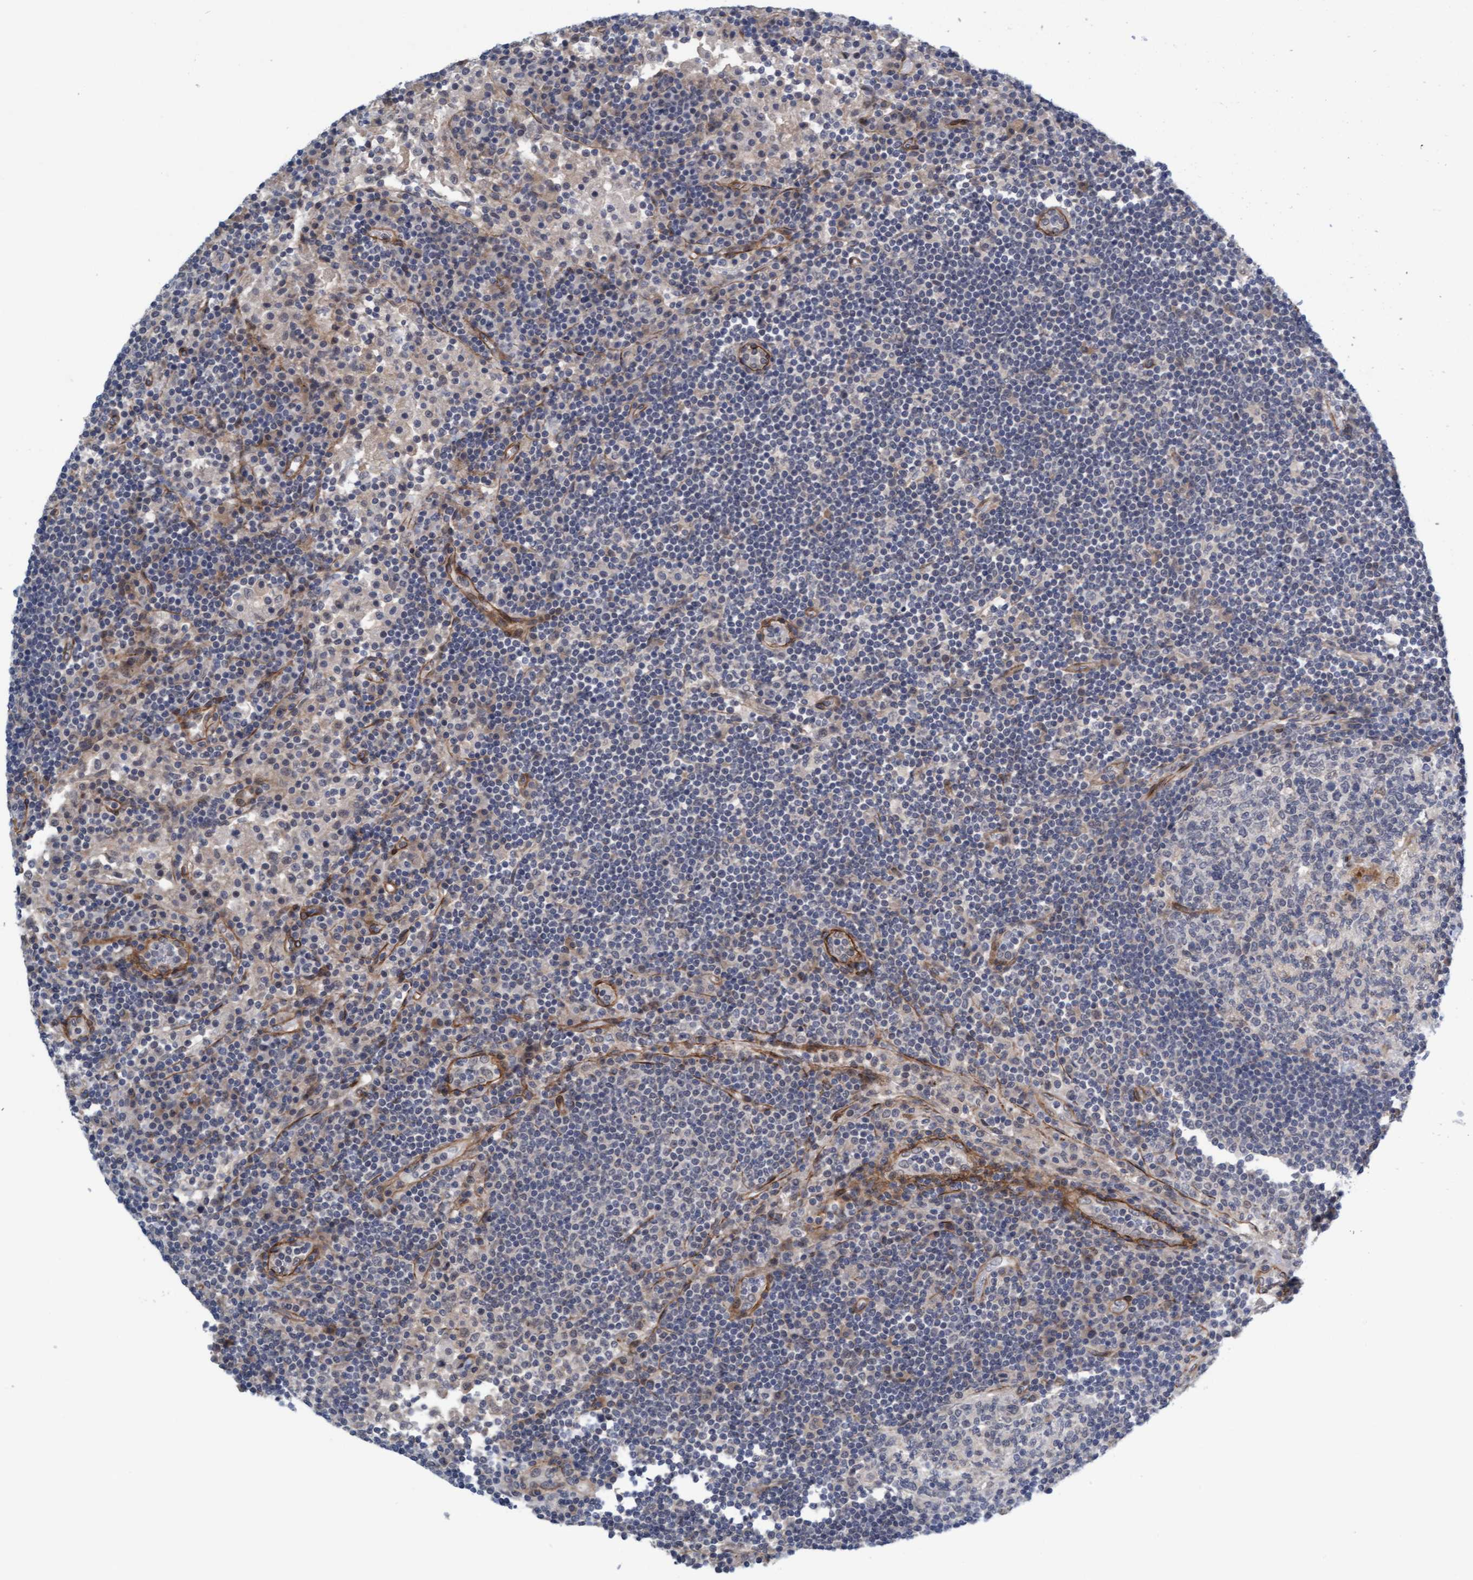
{"staining": {"intensity": "negative", "quantity": "none", "location": "none"}, "tissue": "lymph node", "cell_type": "Germinal center cells", "image_type": "normal", "snomed": [{"axis": "morphology", "description": "Normal tissue, NOS"}, {"axis": "topography", "description": "Lymph node"}], "caption": "This is an IHC histopathology image of normal human lymph node. There is no positivity in germinal center cells.", "gene": "TSTD2", "patient": {"sex": "female", "age": 53}}